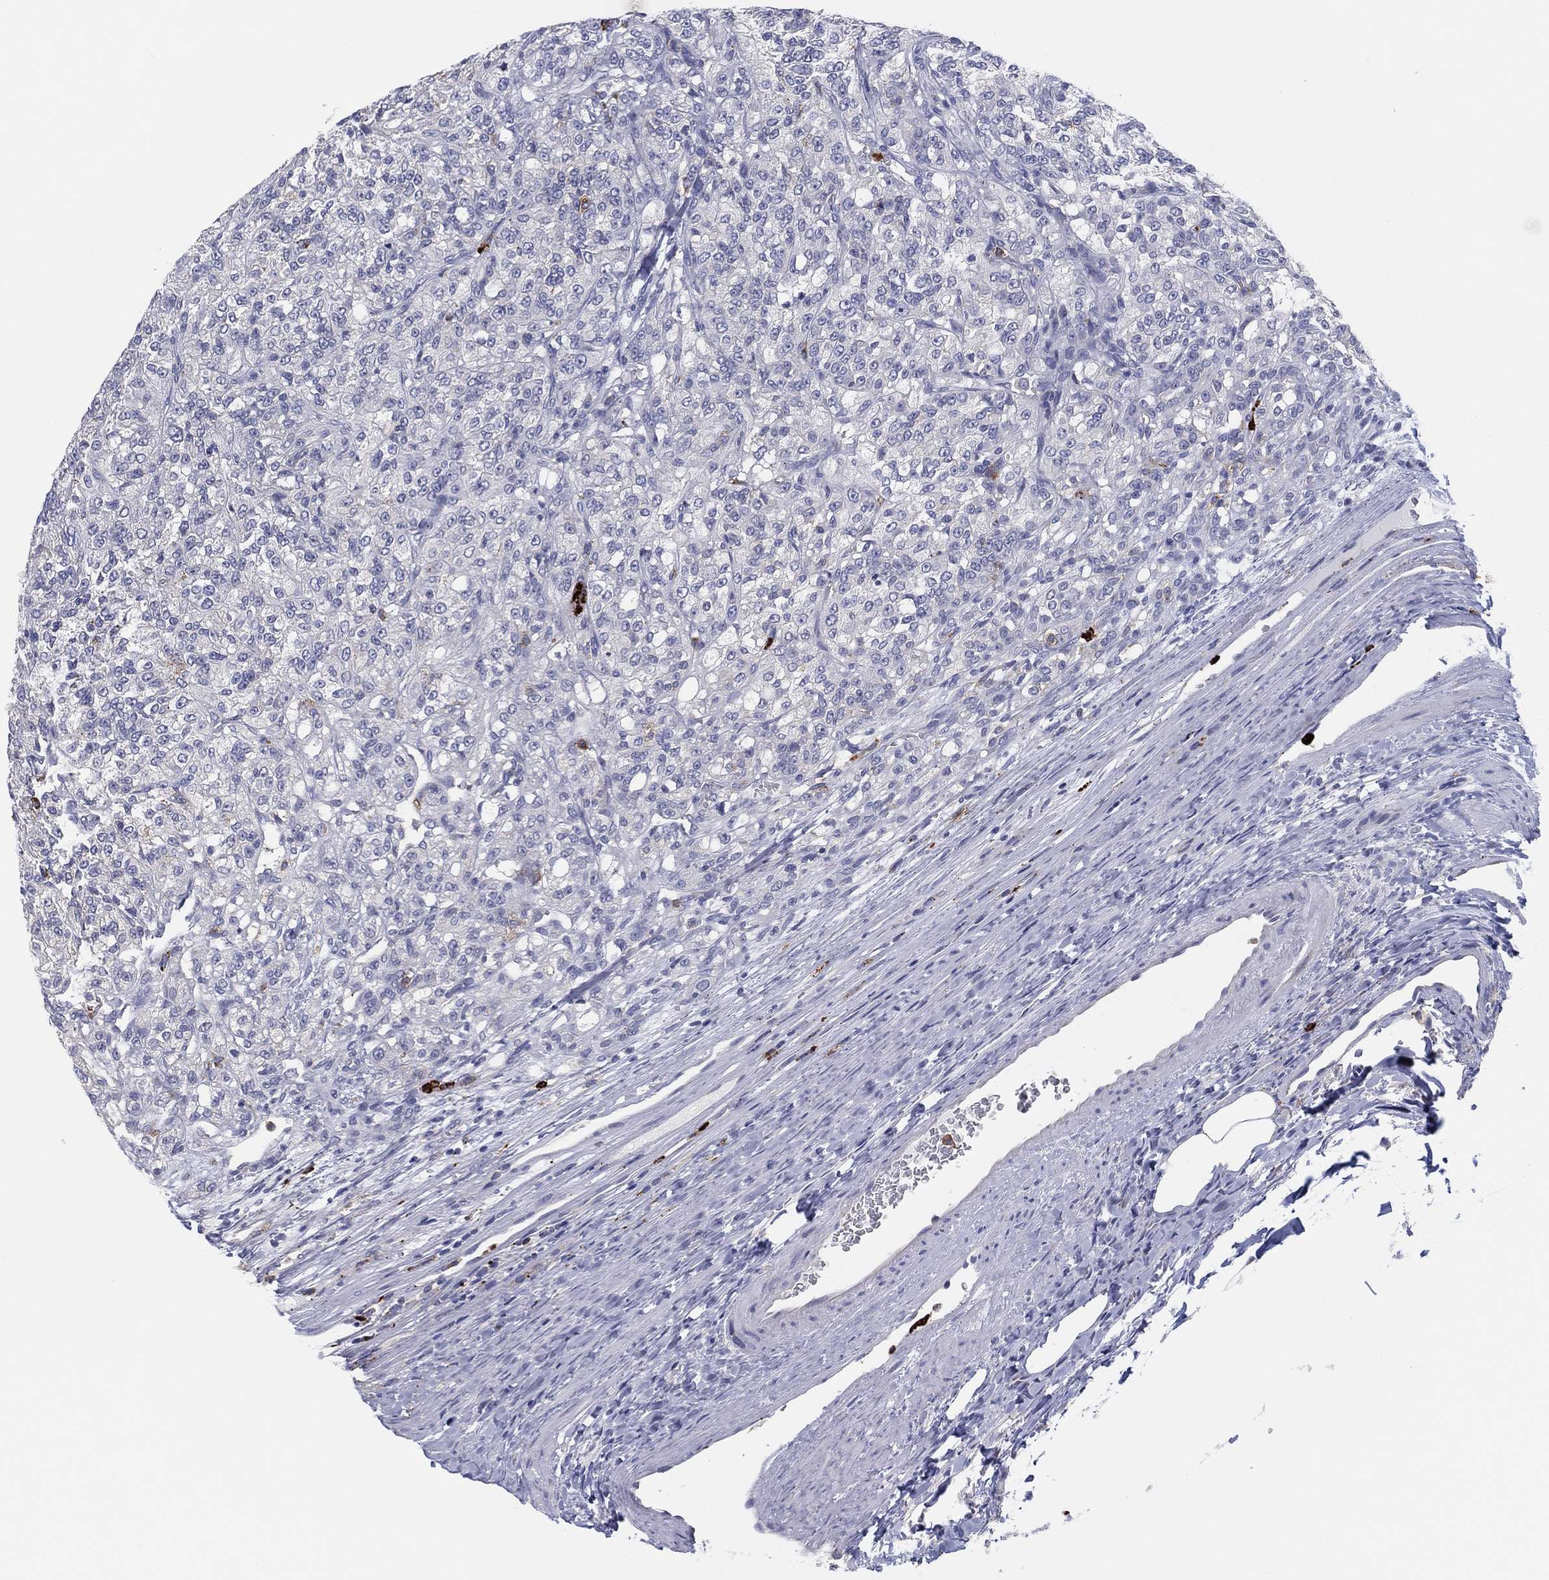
{"staining": {"intensity": "negative", "quantity": "none", "location": "none"}, "tissue": "renal cancer", "cell_type": "Tumor cells", "image_type": "cancer", "snomed": [{"axis": "morphology", "description": "Adenocarcinoma, NOS"}, {"axis": "topography", "description": "Kidney"}], "caption": "Tumor cells are negative for protein expression in human renal cancer (adenocarcinoma). (Brightfield microscopy of DAB IHC at high magnification).", "gene": "PLAC8", "patient": {"sex": "female", "age": 63}}